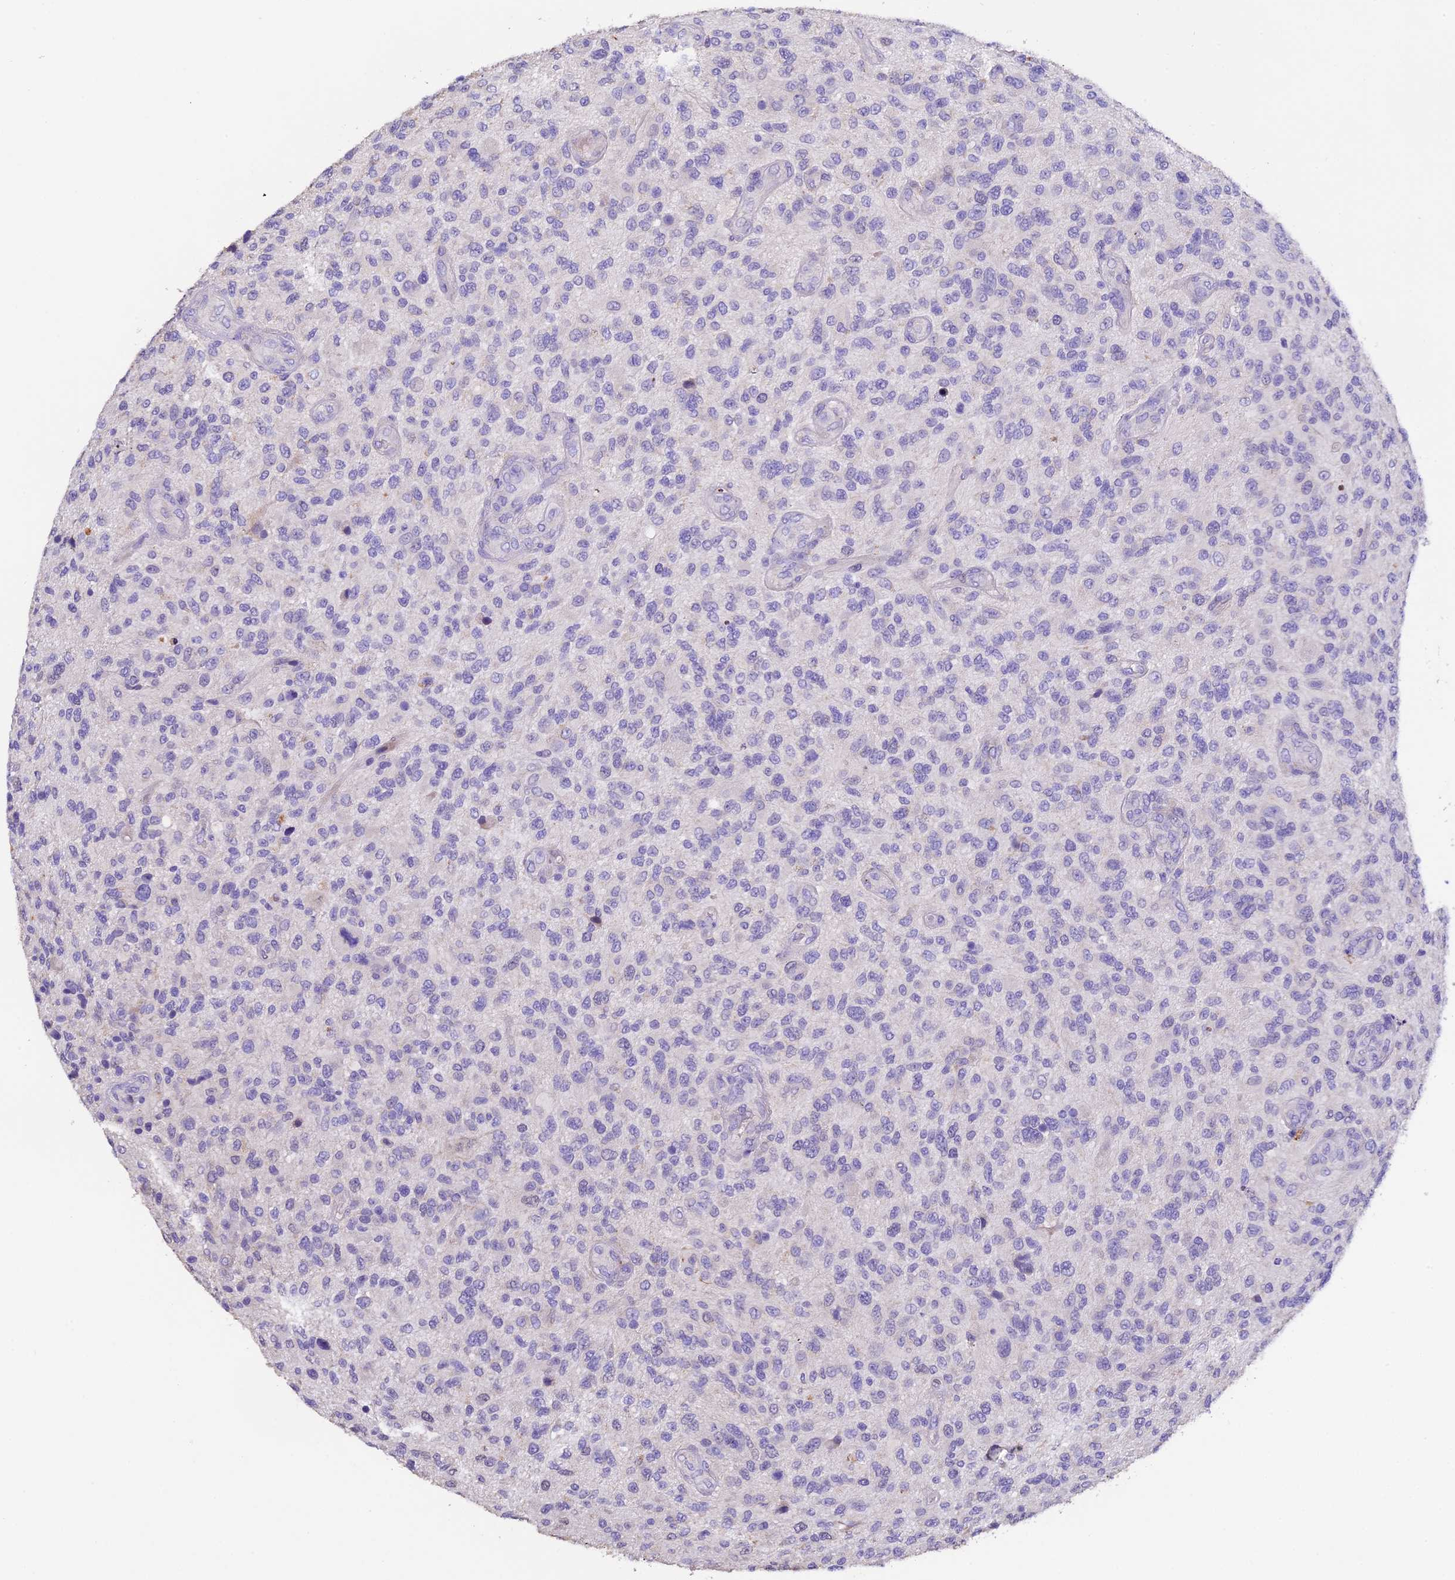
{"staining": {"intensity": "negative", "quantity": "none", "location": "none"}, "tissue": "glioma", "cell_type": "Tumor cells", "image_type": "cancer", "snomed": [{"axis": "morphology", "description": "Glioma, malignant, High grade"}, {"axis": "topography", "description": "Brain"}], "caption": "Immunohistochemistry micrograph of neoplastic tissue: glioma stained with DAB demonstrates no significant protein expression in tumor cells. The staining was performed using DAB to visualize the protein expression in brown, while the nuclei were stained in blue with hematoxylin (Magnification: 20x).", "gene": "FBXW9", "patient": {"sex": "male", "age": 47}}